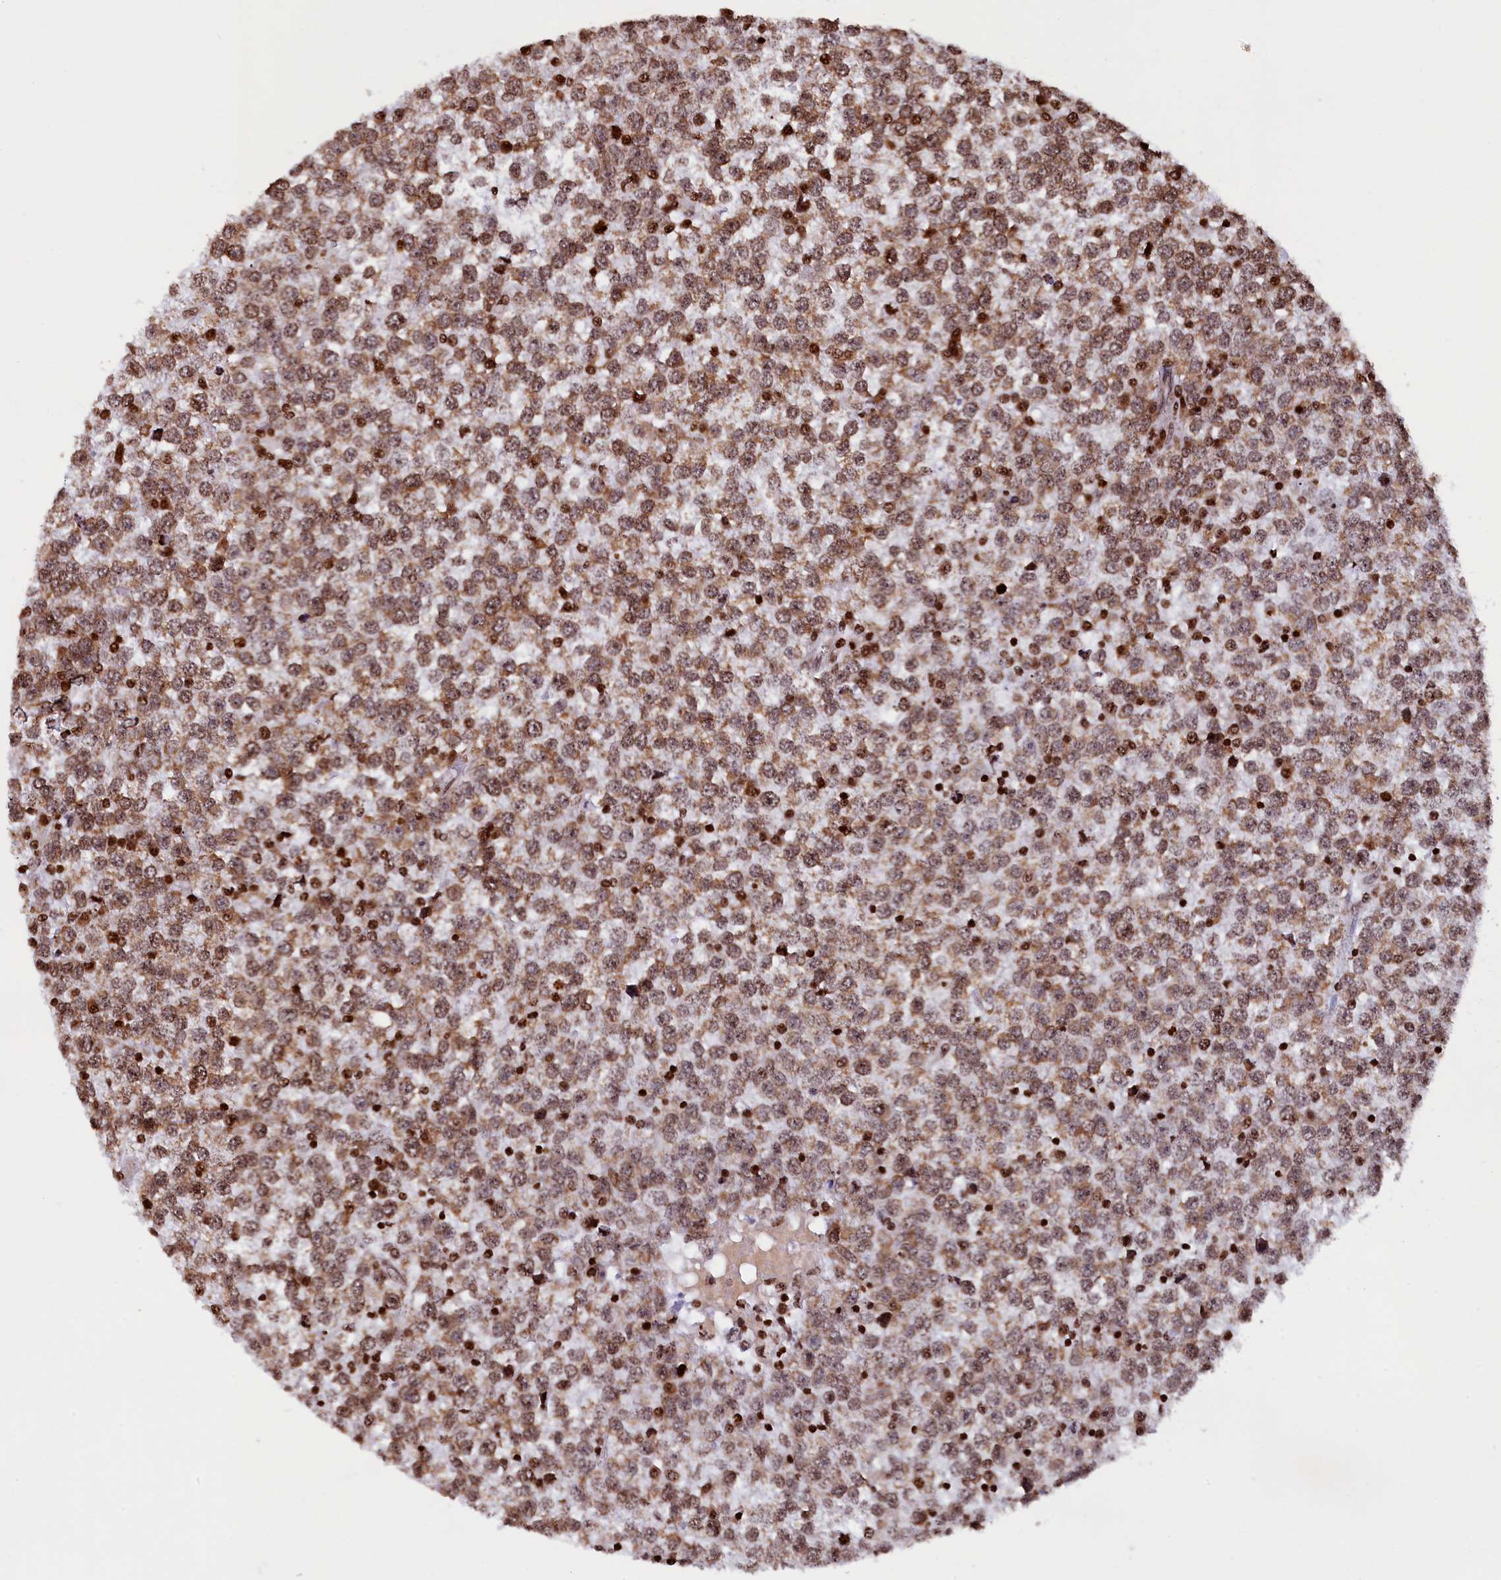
{"staining": {"intensity": "moderate", "quantity": "25%-75%", "location": "cytoplasmic/membranous"}, "tissue": "testis cancer", "cell_type": "Tumor cells", "image_type": "cancer", "snomed": [{"axis": "morphology", "description": "Seminoma, NOS"}, {"axis": "topography", "description": "Testis"}], "caption": "A brown stain labels moderate cytoplasmic/membranous expression of a protein in human testis cancer (seminoma) tumor cells.", "gene": "TIMM29", "patient": {"sex": "male", "age": 65}}